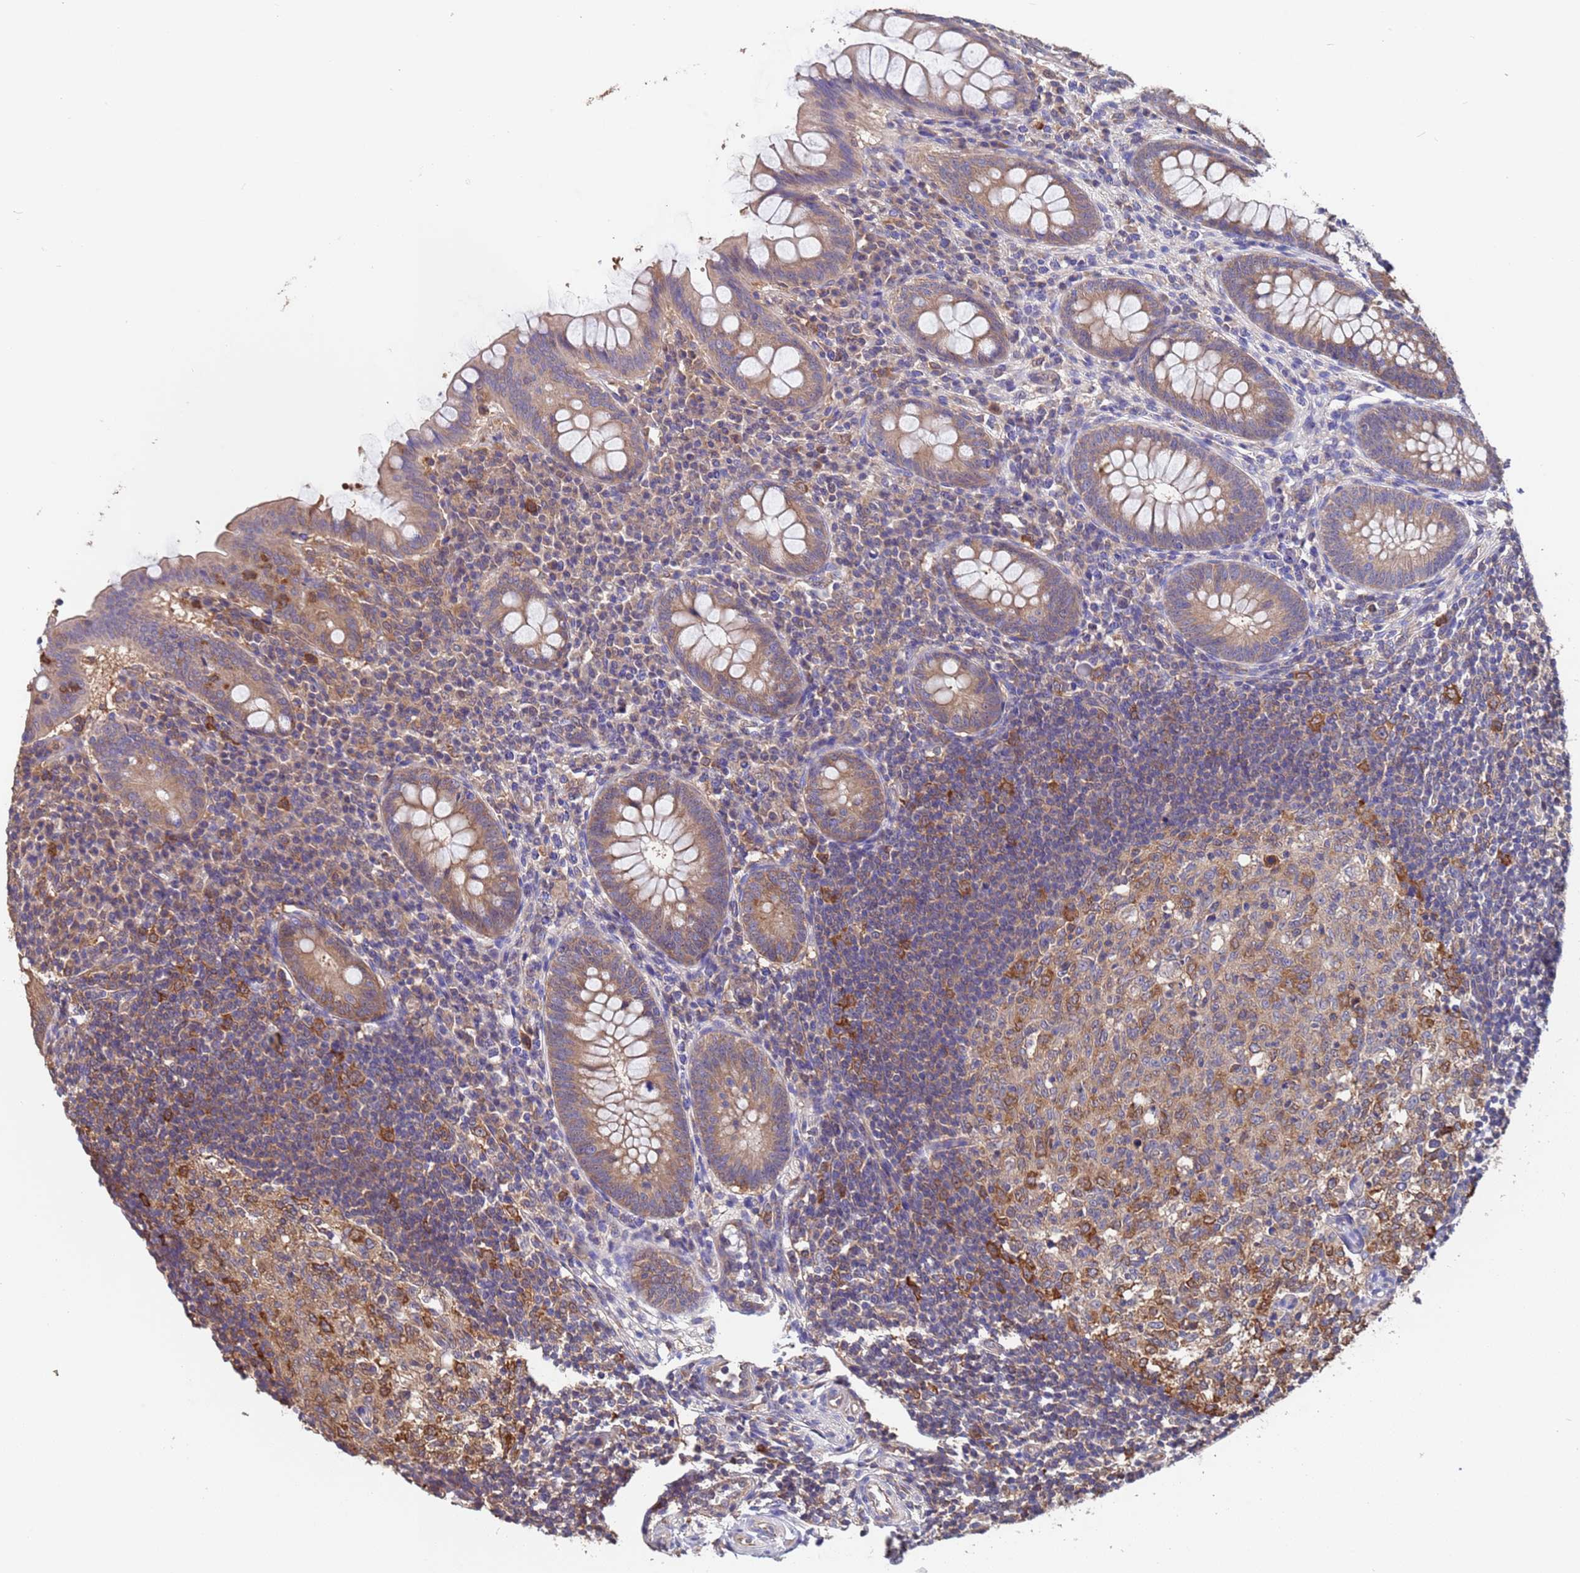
{"staining": {"intensity": "moderate", "quantity": ">75%", "location": "cytoplasmic/membranous"}, "tissue": "appendix", "cell_type": "Glandular cells", "image_type": "normal", "snomed": [{"axis": "morphology", "description": "Normal tissue, NOS"}, {"axis": "topography", "description": "Appendix"}], "caption": "Protein staining displays moderate cytoplasmic/membranous expression in approximately >75% of glandular cells in normal appendix.", "gene": "FAM25A", "patient": {"sex": "female", "age": 33}}